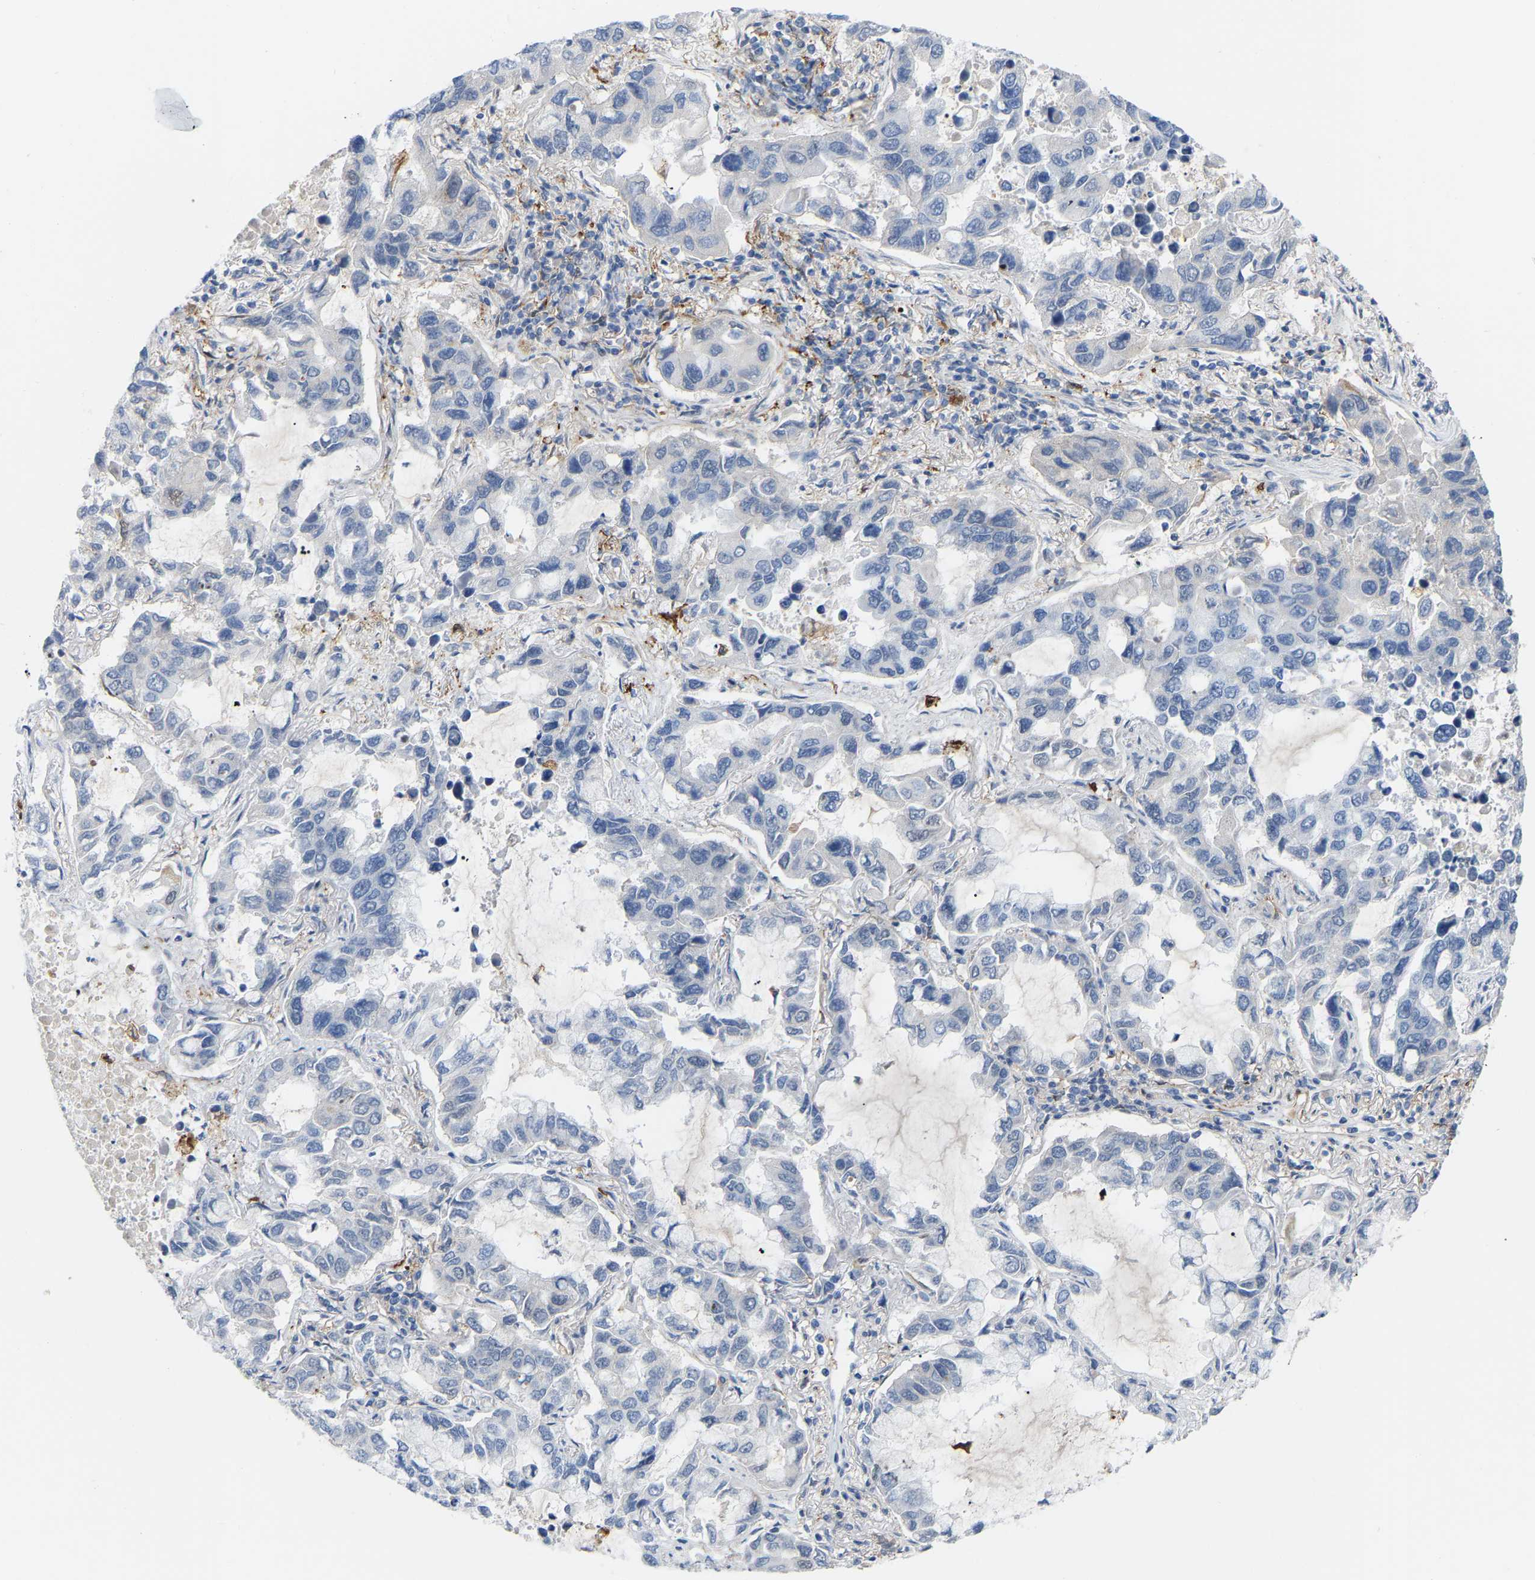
{"staining": {"intensity": "negative", "quantity": "none", "location": "none"}, "tissue": "lung cancer", "cell_type": "Tumor cells", "image_type": "cancer", "snomed": [{"axis": "morphology", "description": "Adenocarcinoma, NOS"}, {"axis": "topography", "description": "Lung"}], "caption": "DAB (3,3'-diaminobenzidine) immunohistochemical staining of human adenocarcinoma (lung) demonstrates no significant expression in tumor cells.", "gene": "ABTB2", "patient": {"sex": "male", "age": 64}}